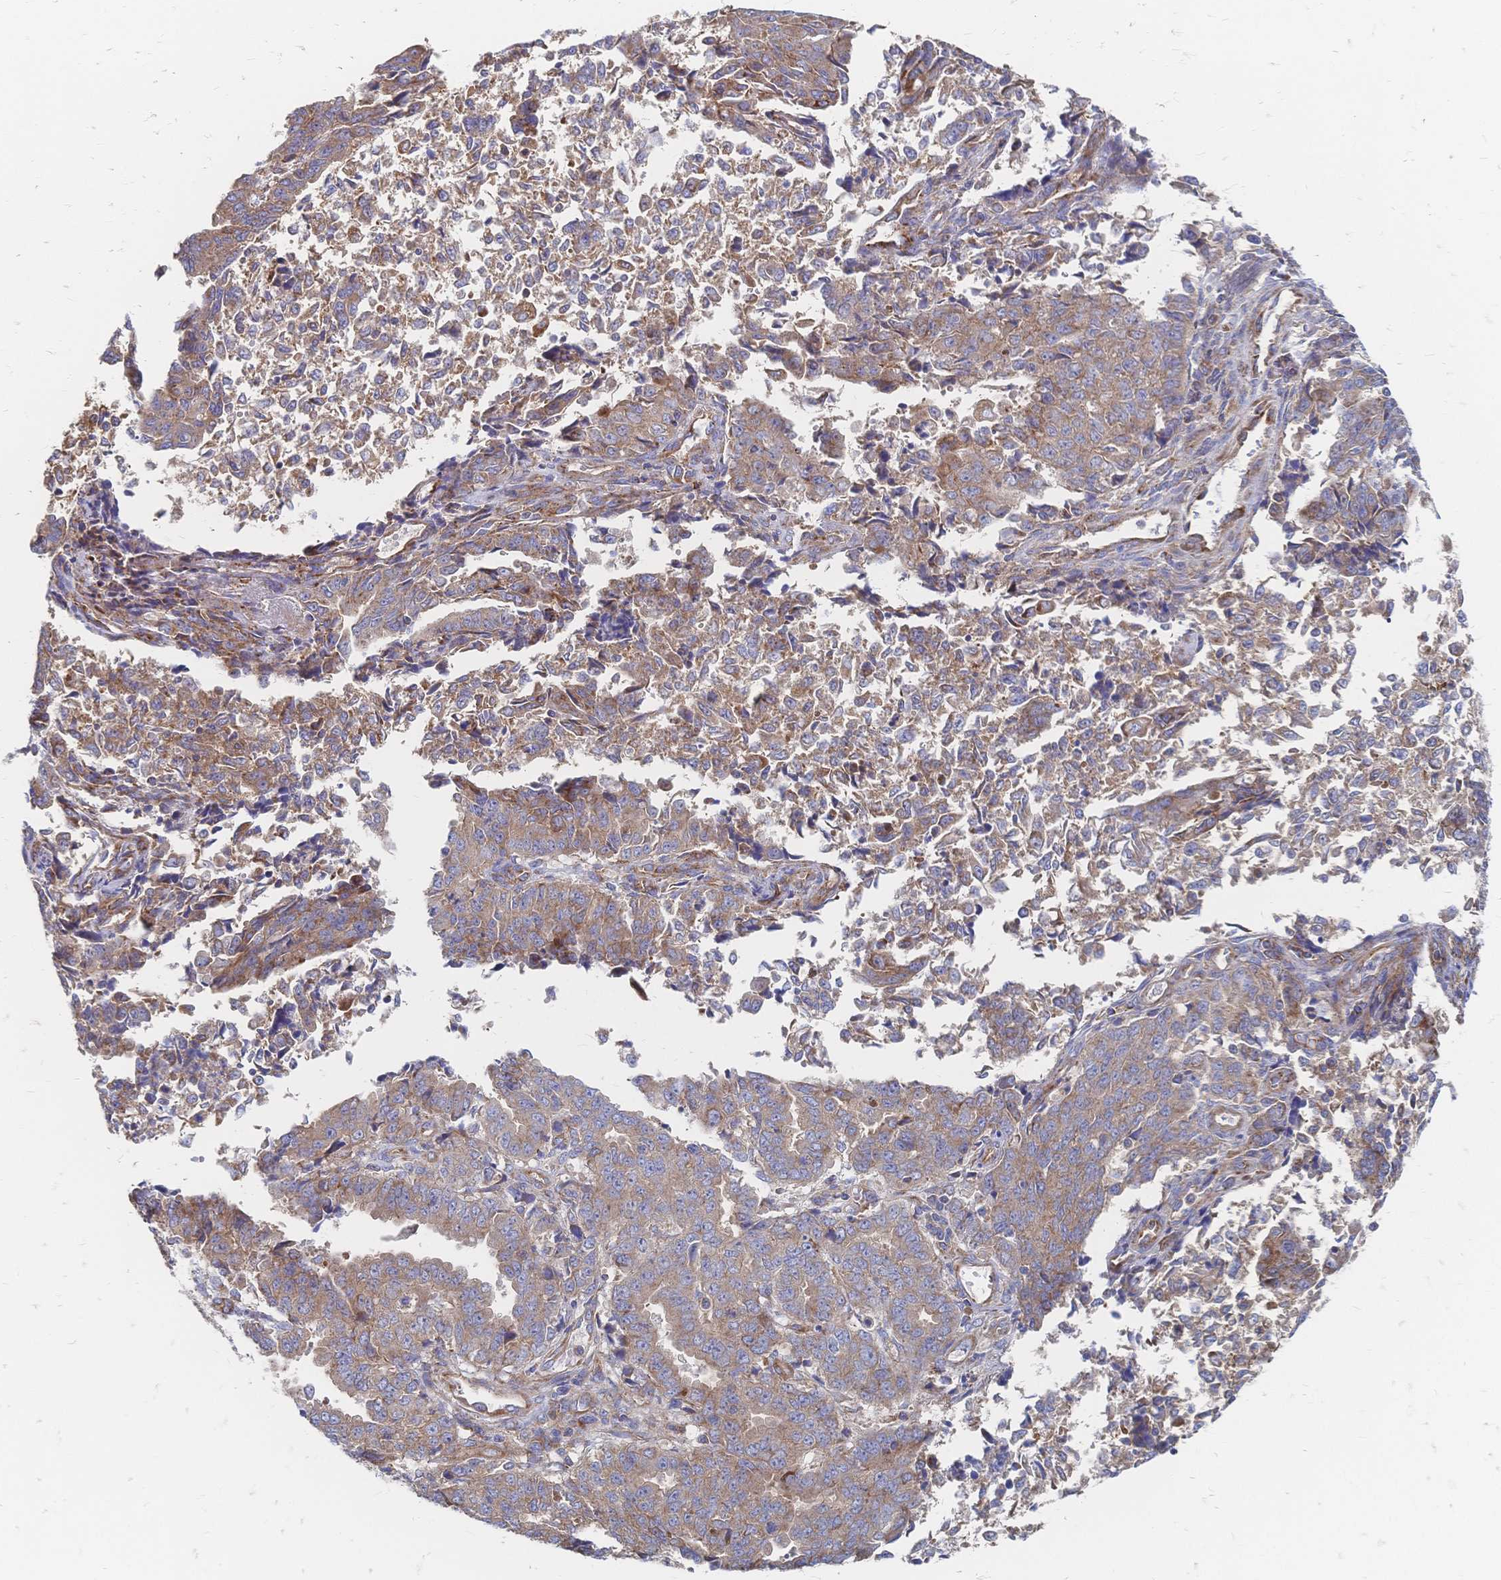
{"staining": {"intensity": "moderate", "quantity": ">75%", "location": "cytoplasmic/membranous"}, "tissue": "endometrial cancer", "cell_type": "Tumor cells", "image_type": "cancer", "snomed": [{"axis": "morphology", "description": "Adenocarcinoma, NOS"}, {"axis": "topography", "description": "Endometrium"}], "caption": "Adenocarcinoma (endometrial) stained for a protein demonstrates moderate cytoplasmic/membranous positivity in tumor cells. The staining is performed using DAB brown chromogen to label protein expression. The nuclei are counter-stained blue using hematoxylin.", "gene": "SORBS1", "patient": {"sex": "female", "age": 50}}